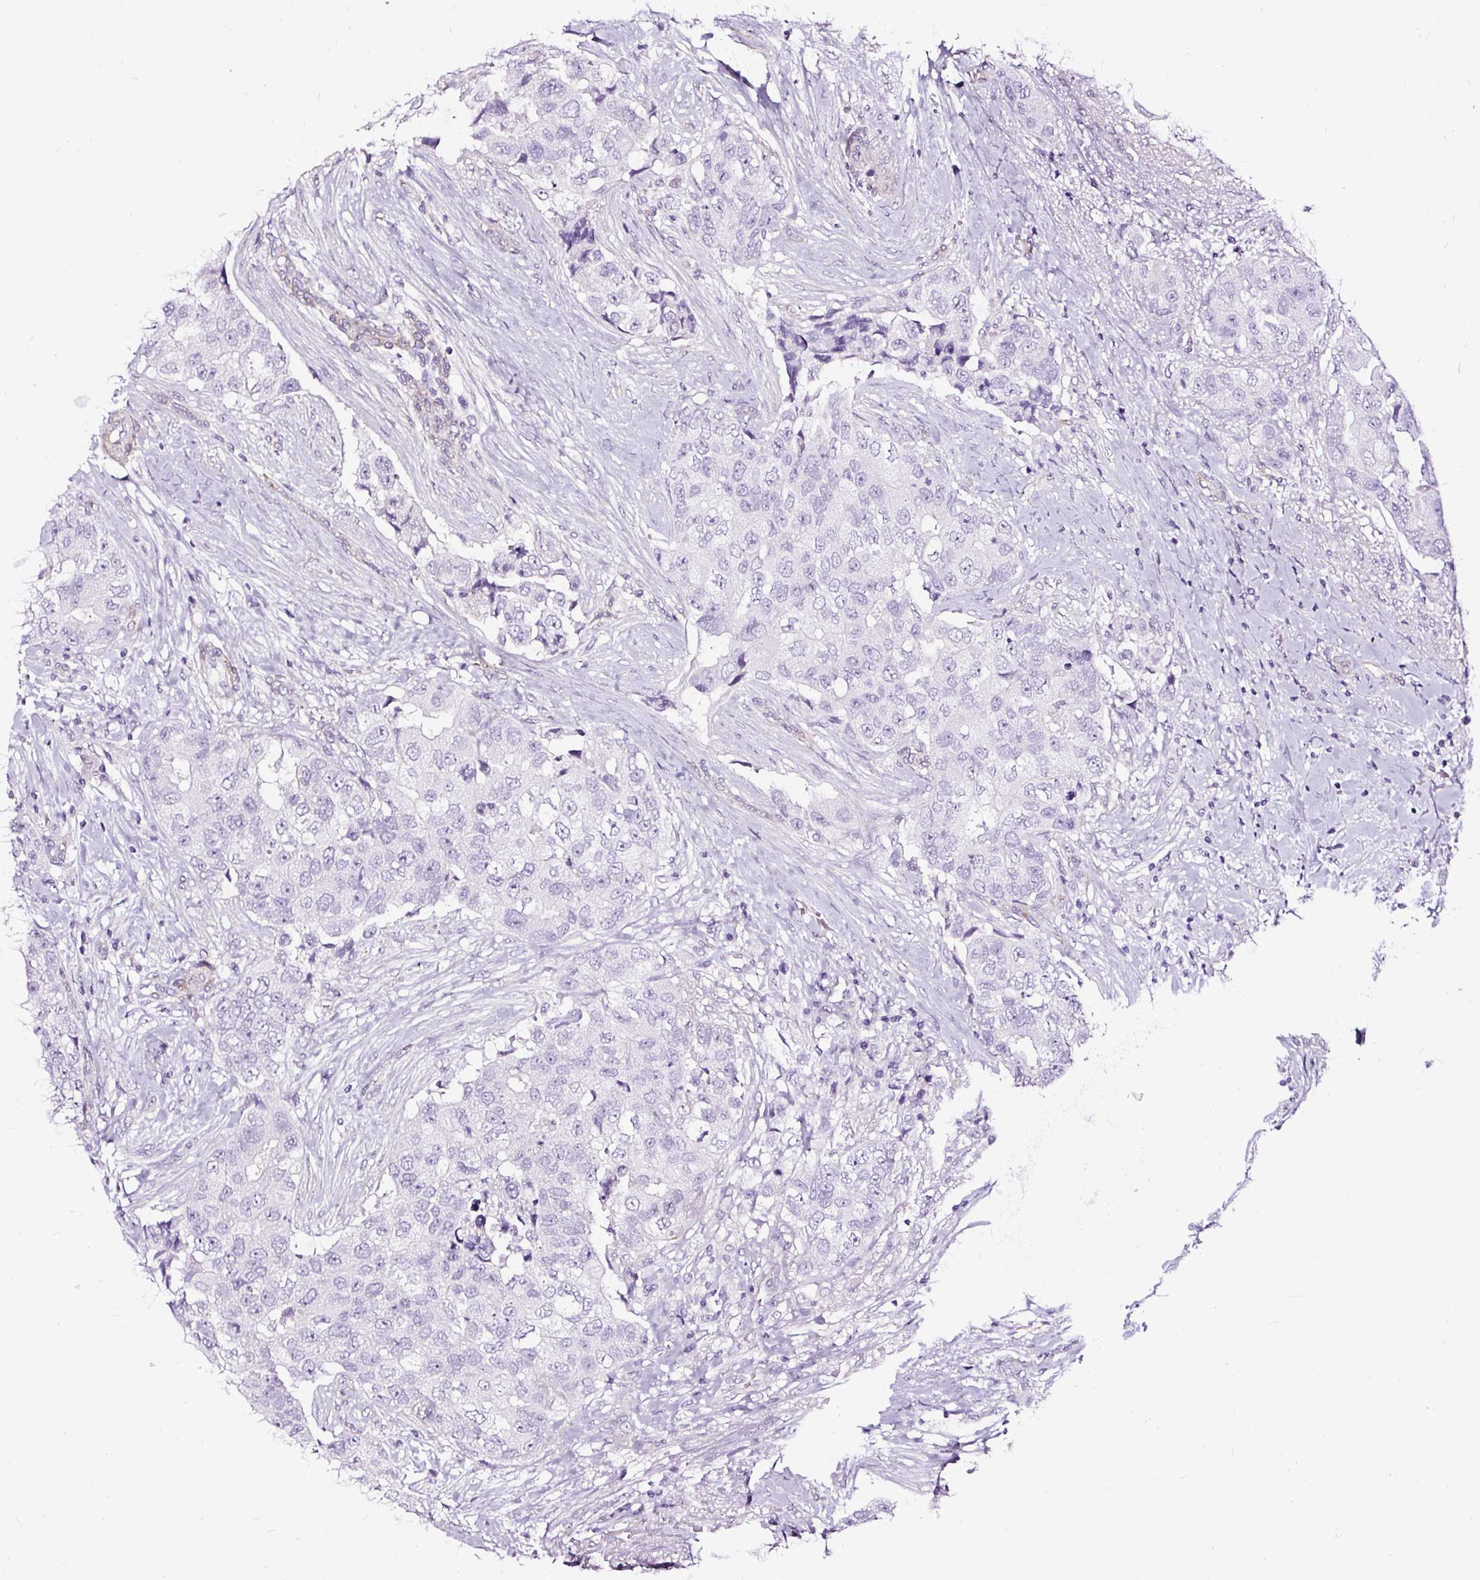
{"staining": {"intensity": "negative", "quantity": "none", "location": "none"}, "tissue": "breast cancer", "cell_type": "Tumor cells", "image_type": "cancer", "snomed": [{"axis": "morphology", "description": "Normal tissue, NOS"}, {"axis": "morphology", "description": "Duct carcinoma"}, {"axis": "topography", "description": "Breast"}], "caption": "There is no significant positivity in tumor cells of breast infiltrating ductal carcinoma. (Stains: DAB (3,3'-diaminobenzidine) immunohistochemistry (IHC) with hematoxylin counter stain, Microscopy: brightfield microscopy at high magnification).", "gene": "SLC7A8", "patient": {"sex": "female", "age": 62}}